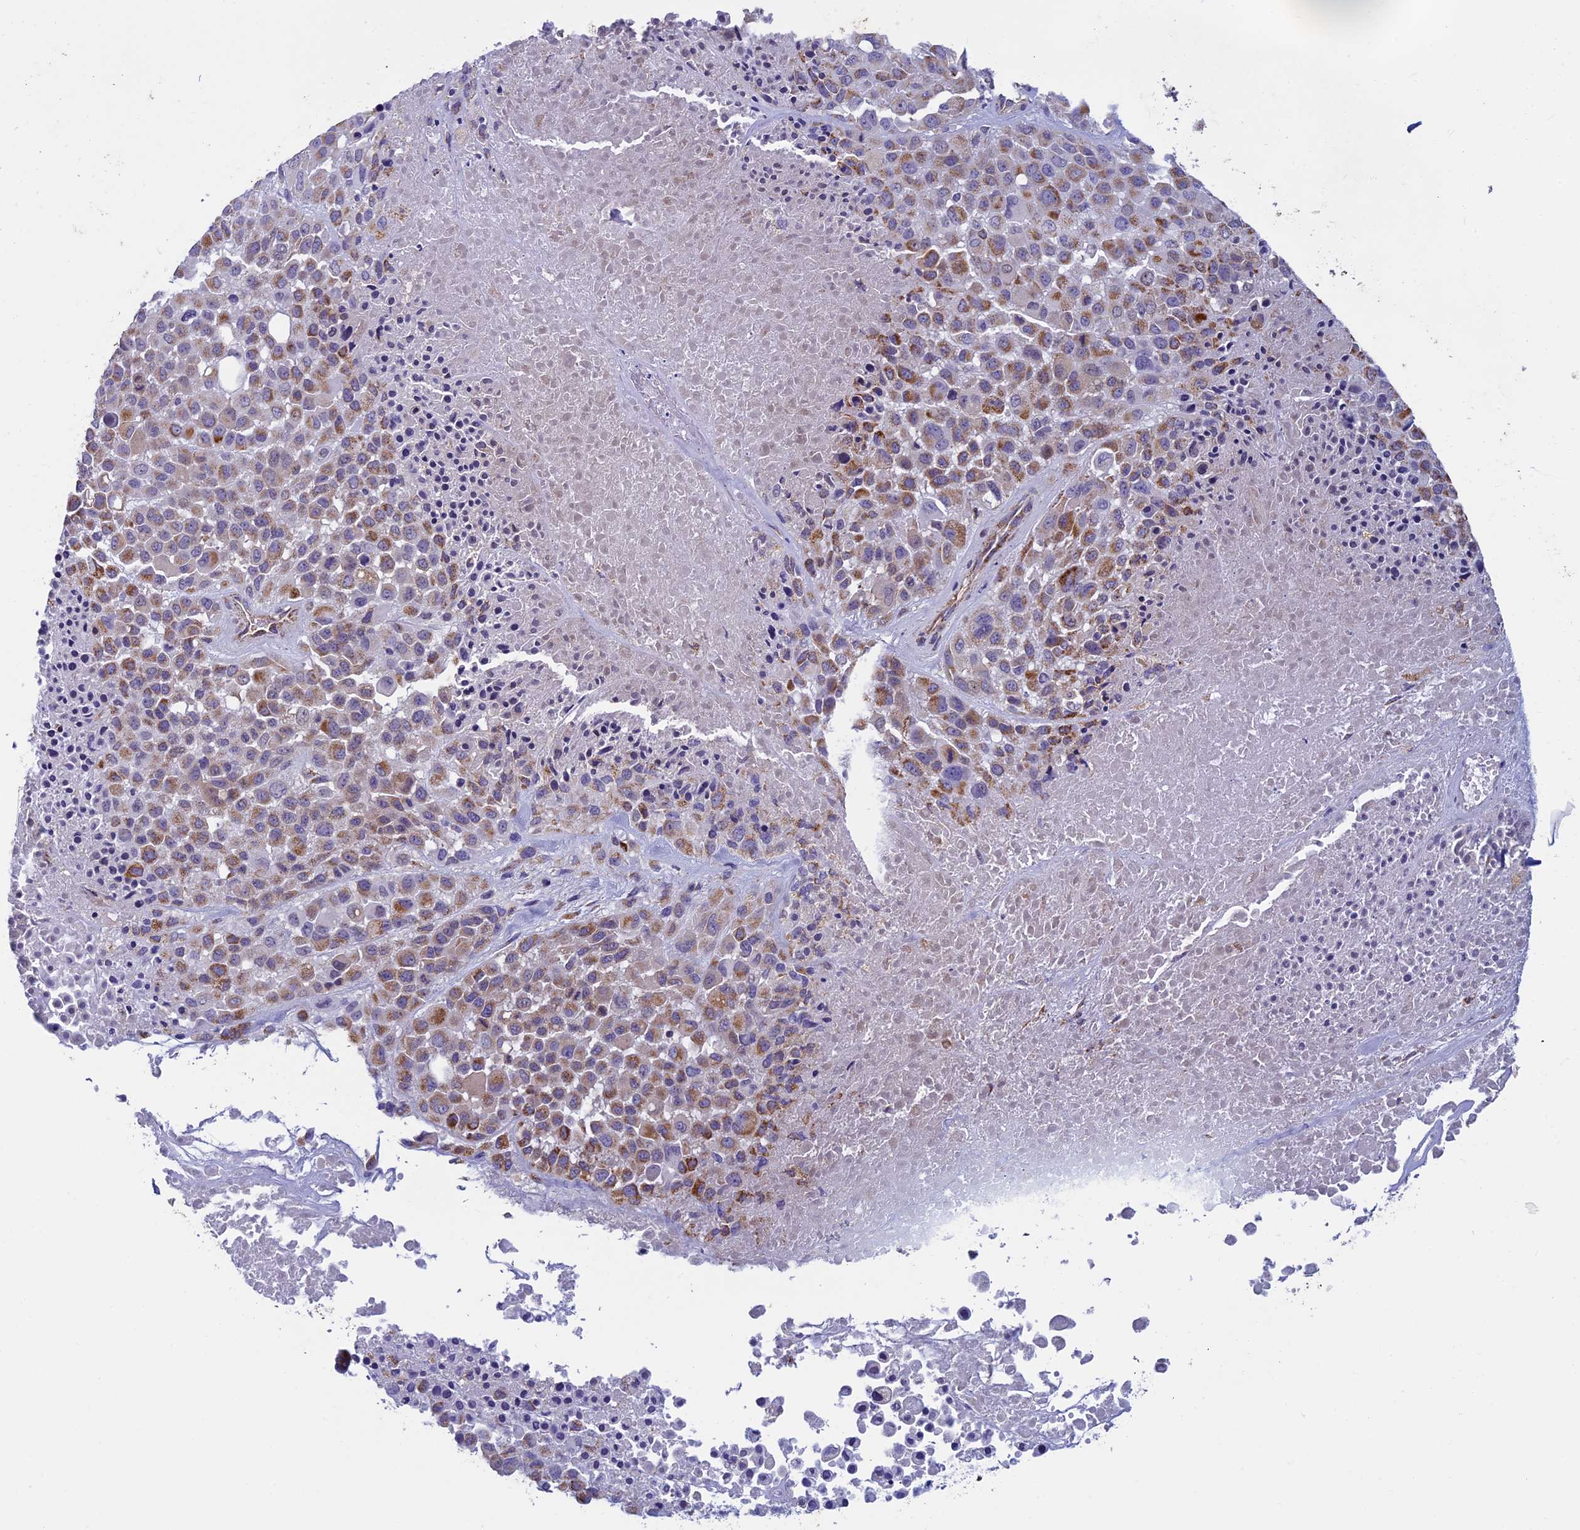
{"staining": {"intensity": "moderate", "quantity": ">75%", "location": "cytoplasmic/membranous"}, "tissue": "melanoma", "cell_type": "Tumor cells", "image_type": "cancer", "snomed": [{"axis": "morphology", "description": "Malignant melanoma, Metastatic site"}, {"axis": "topography", "description": "Skin"}], "caption": "The immunohistochemical stain labels moderate cytoplasmic/membranous expression in tumor cells of melanoma tissue.", "gene": "MFSD12", "patient": {"sex": "female", "age": 81}}